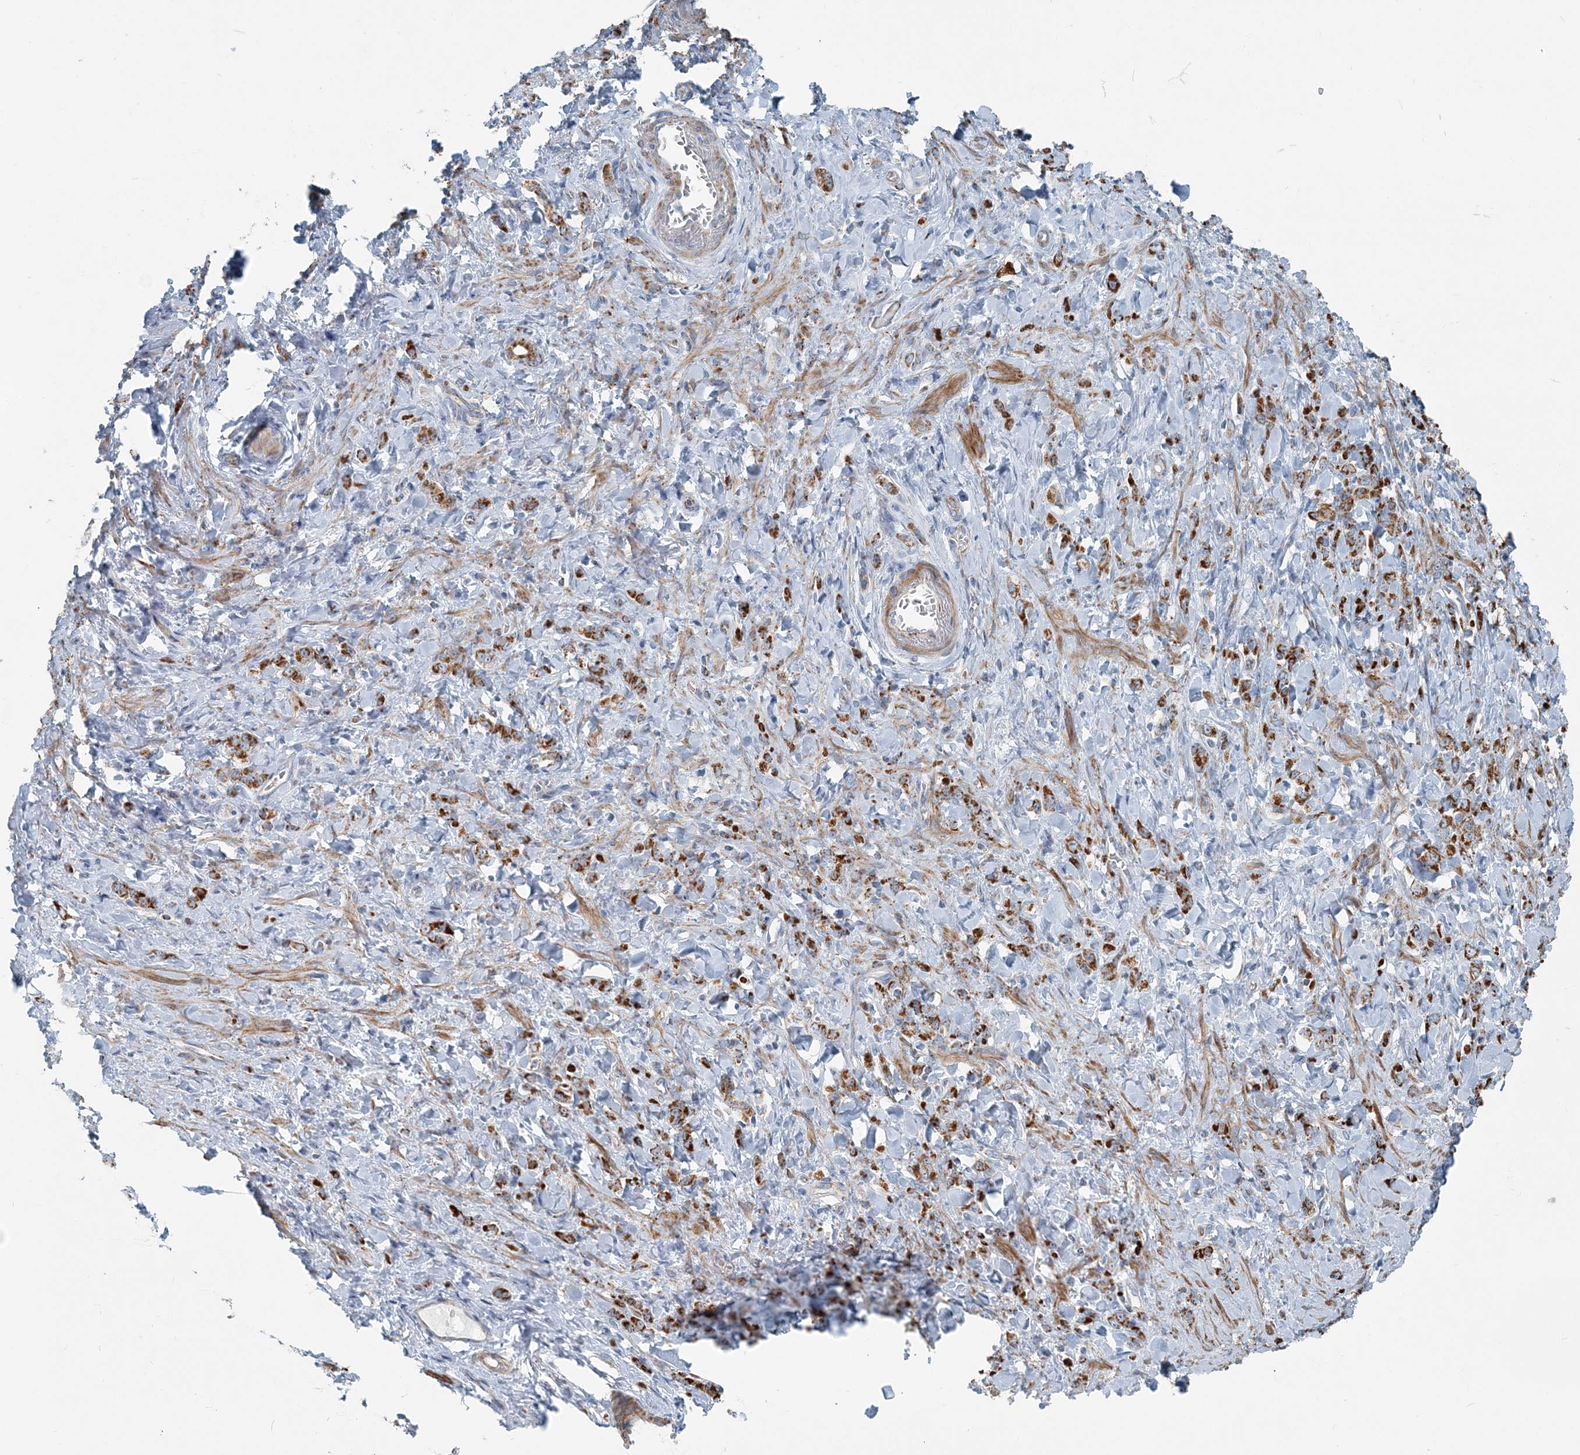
{"staining": {"intensity": "strong", "quantity": ">75%", "location": "cytoplasmic/membranous"}, "tissue": "stomach cancer", "cell_type": "Tumor cells", "image_type": "cancer", "snomed": [{"axis": "morphology", "description": "Normal tissue, NOS"}, {"axis": "morphology", "description": "Adenocarcinoma, NOS"}, {"axis": "topography", "description": "Stomach"}], "caption": "Brown immunohistochemical staining in adenocarcinoma (stomach) displays strong cytoplasmic/membranous positivity in approximately >75% of tumor cells.", "gene": "INTU", "patient": {"sex": "male", "age": 82}}